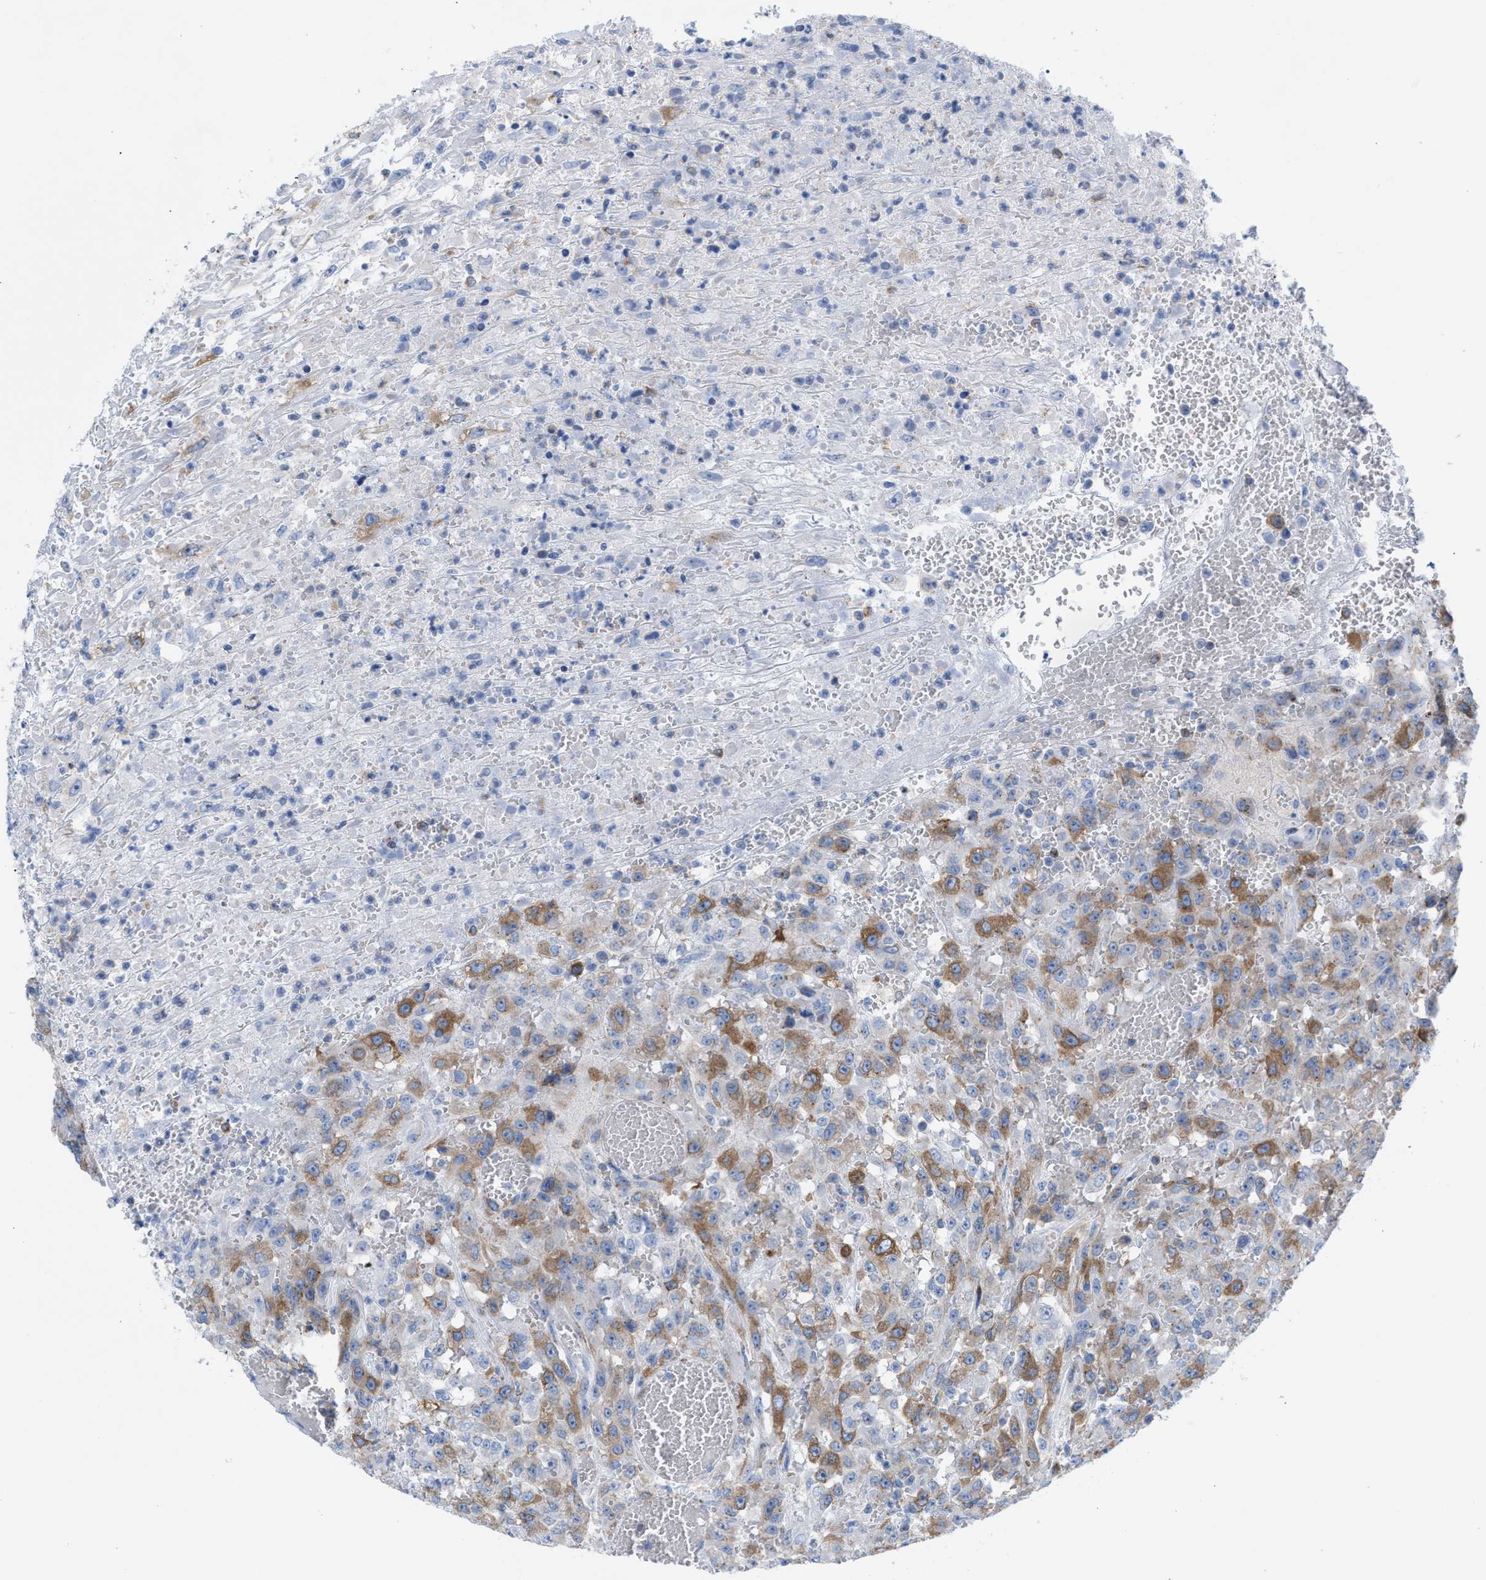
{"staining": {"intensity": "moderate", "quantity": "25%-75%", "location": "cytoplasmic/membranous"}, "tissue": "urothelial cancer", "cell_type": "Tumor cells", "image_type": "cancer", "snomed": [{"axis": "morphology", "description": "Urothelial carcinoma, High grade"}, {"axis": "topography", "description": "Urinary bladder"}], "caption": "Protein staining shows moderate cytoplasmic/membranous staining in approximately 25%-75% of tumor cells in high-grade urothelial carcinoma.", "gene": "TACC3", "patient": {"sex": "male", "age": 46}}